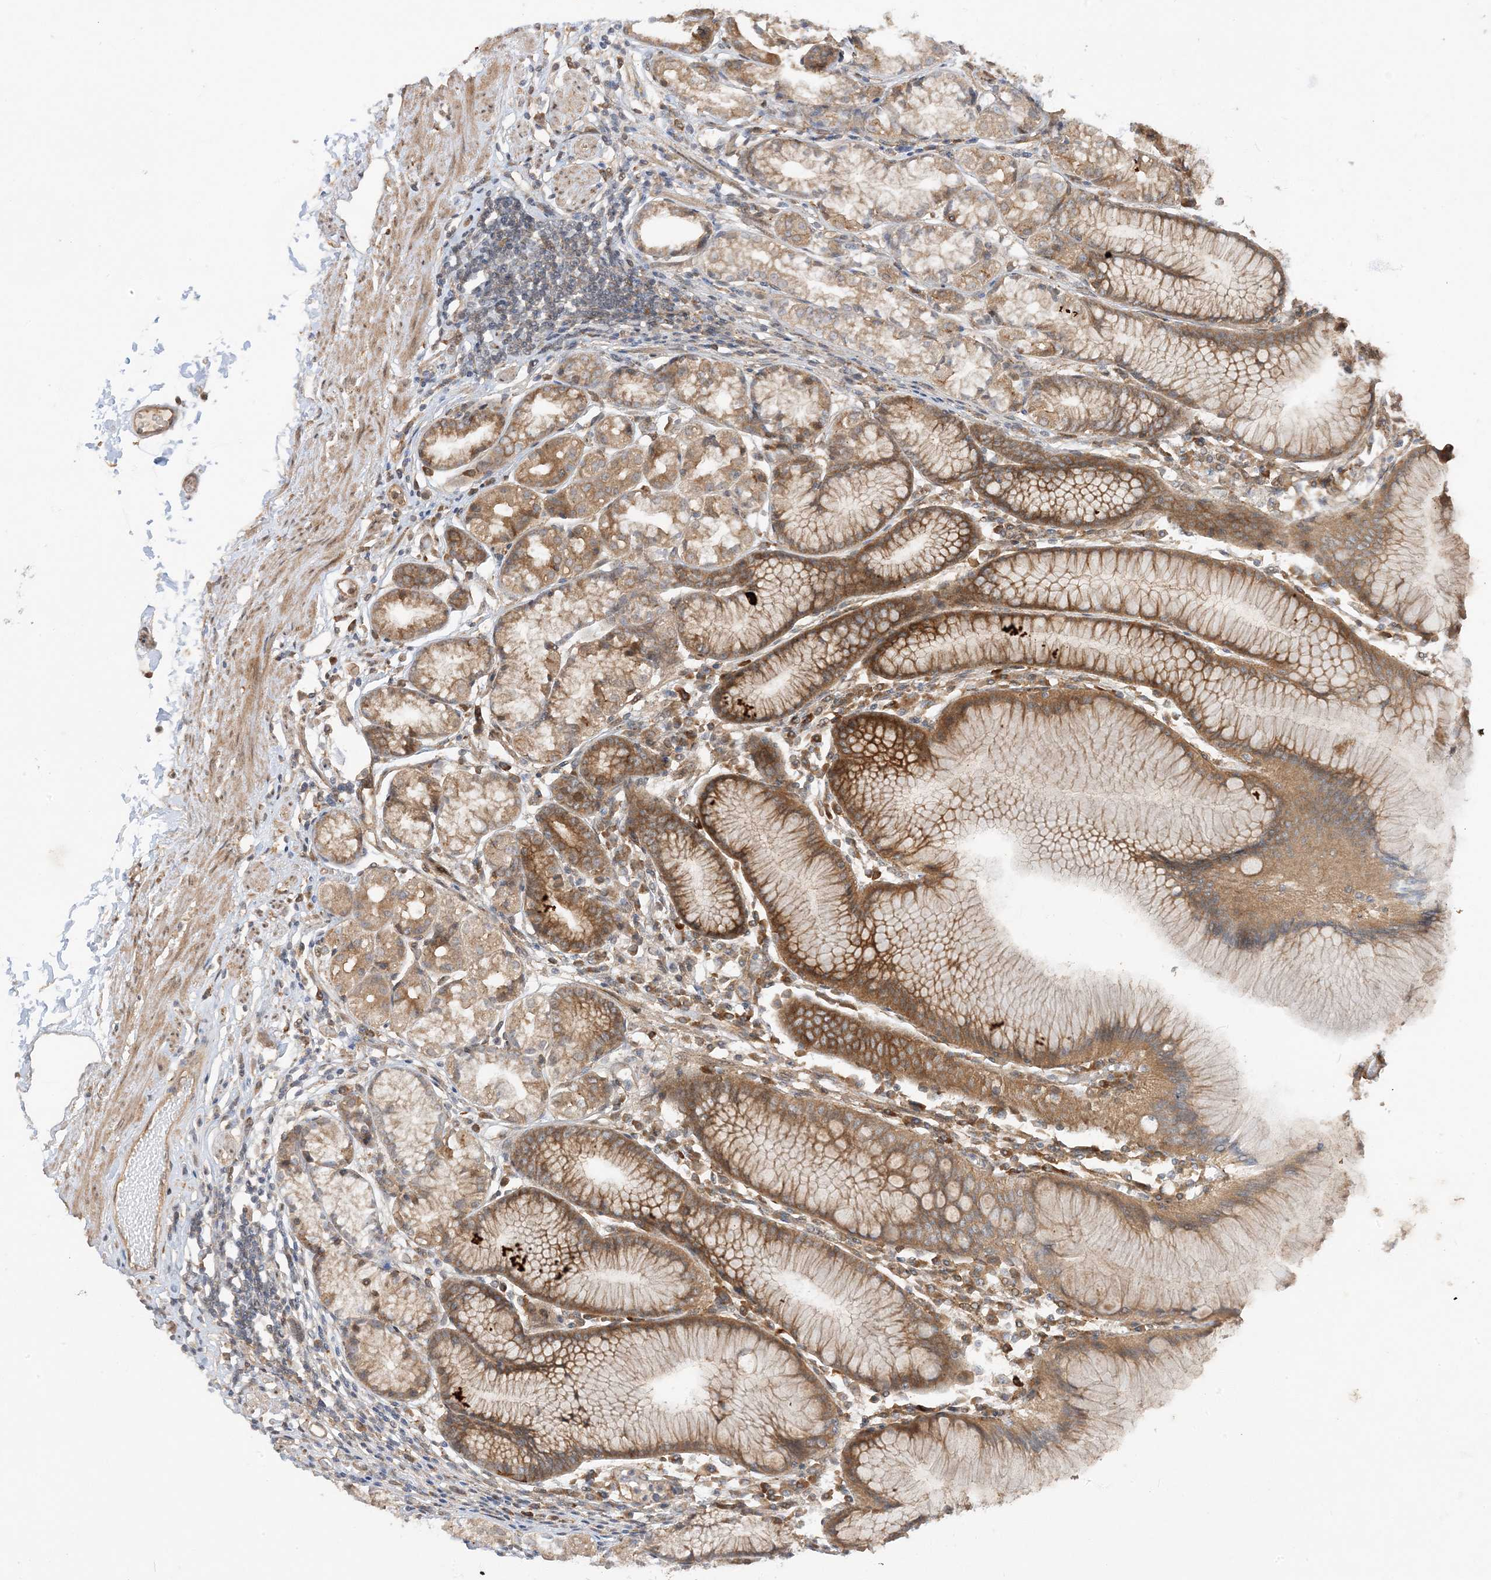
{"staining": {"intensity": "moderate", "quantity": ">75%", "location": "cytoplasmic/membranous"}, "tissue": "stomach", "cell_type": "Glandular cells", "image_type": "normal", "snomed": [{"axis": "morphology", "description": "Normal tissue, NOS"}, {"axis": "topography", "description": "Stomach"}], "caption": "Normal stomach displays moderate cytoplasmic/membranous expression in about >75% of glandular cells Nuclei are stained in blue..", "gene": "SCARF2", "patient": {"sex": "female", "age": 57}}